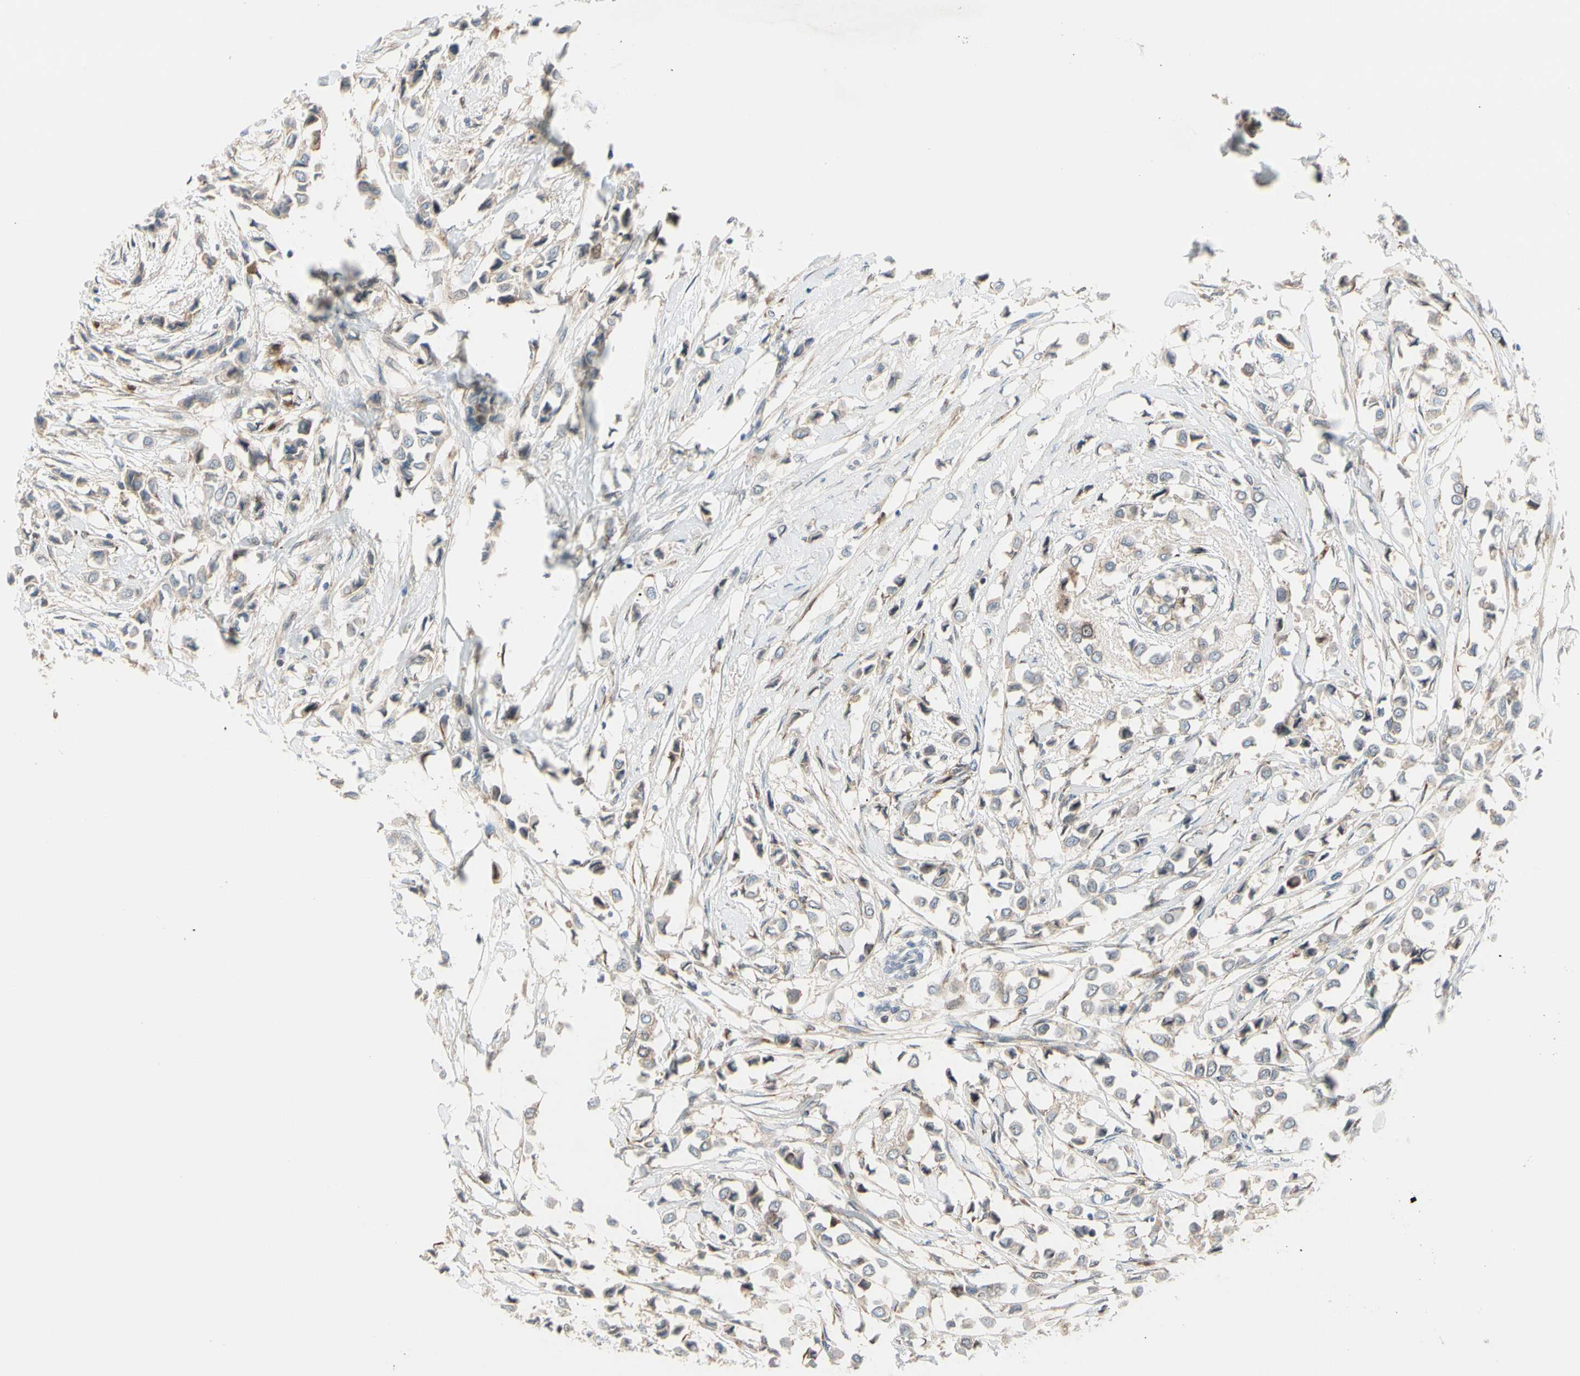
{"staining": {"intensity": "negative", "quantity": "none", "location": "none"}, "tissue": "breast cancer", "cell_type": "Tumor cells", "image_type": "cancer", "snomed": [{"axis": "morphology", "description": "Lobular carcinoma"}, {"axis": "topography", "description": "Breast"}], "caption": "DAB immunohistochemical staining of human lobular carcinoma (breast) demonstrates no significant staining in tumor cells.", "gene": "PTTG1", "patient": {"sex": "female", "age": 51}}